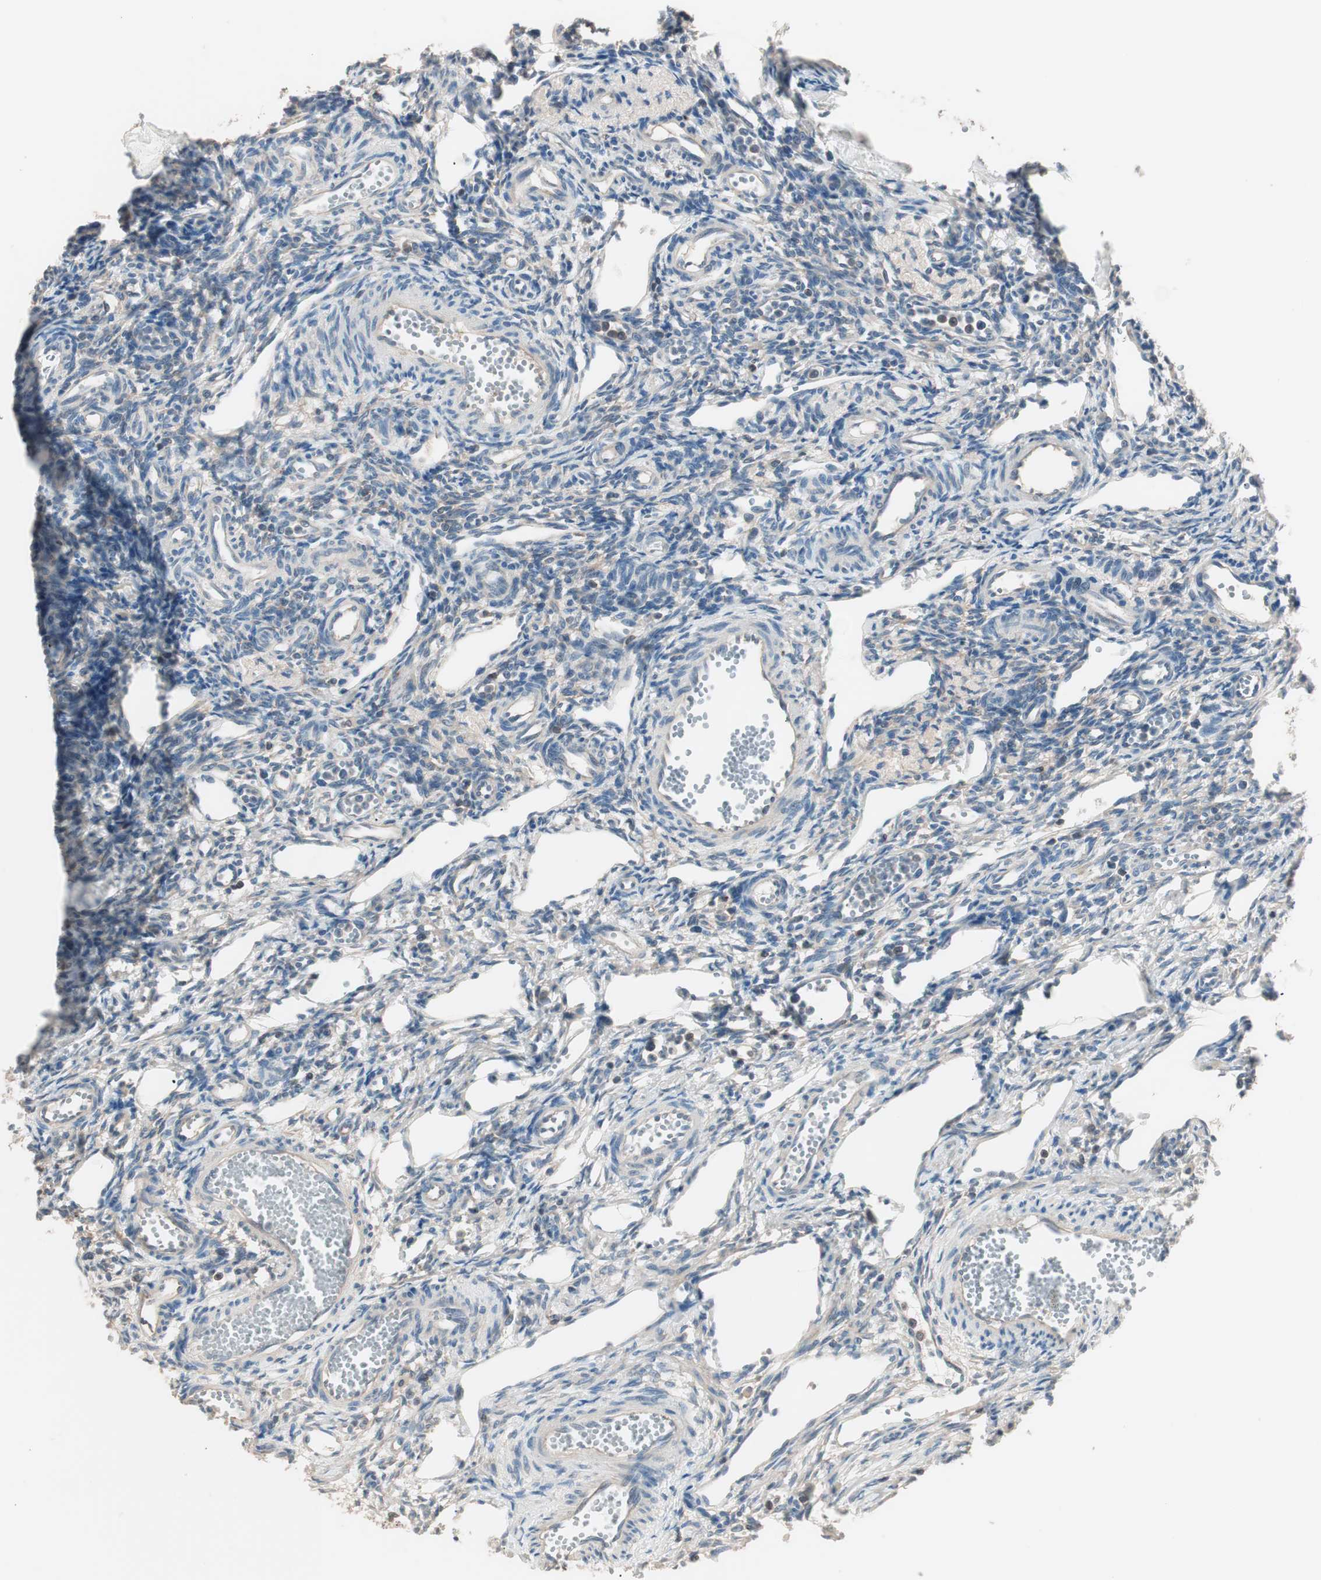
{"staining": {"intensity": "moderate", "quantity": ">75%", "location": "cytoplasmic/membranous"}, "tissue": "ovary", "cell_type": "Follicle cells", "image_type": "normal", "snomed": [{"axis": "morphology", "description": "Normal tissue, NOS"}, {"axis": "topography", "description": "Ovary"}], "caption": "Brown immunohistochemical staining in normal human ovary displays moderate cytoplasmic/membranous staining in about >75% of follicle cells. (DAB IHC, brown staining for protein, blue staining for nuclei).", "gene": "RAD54B", "patient": {"sex": "female", "age": 33}}